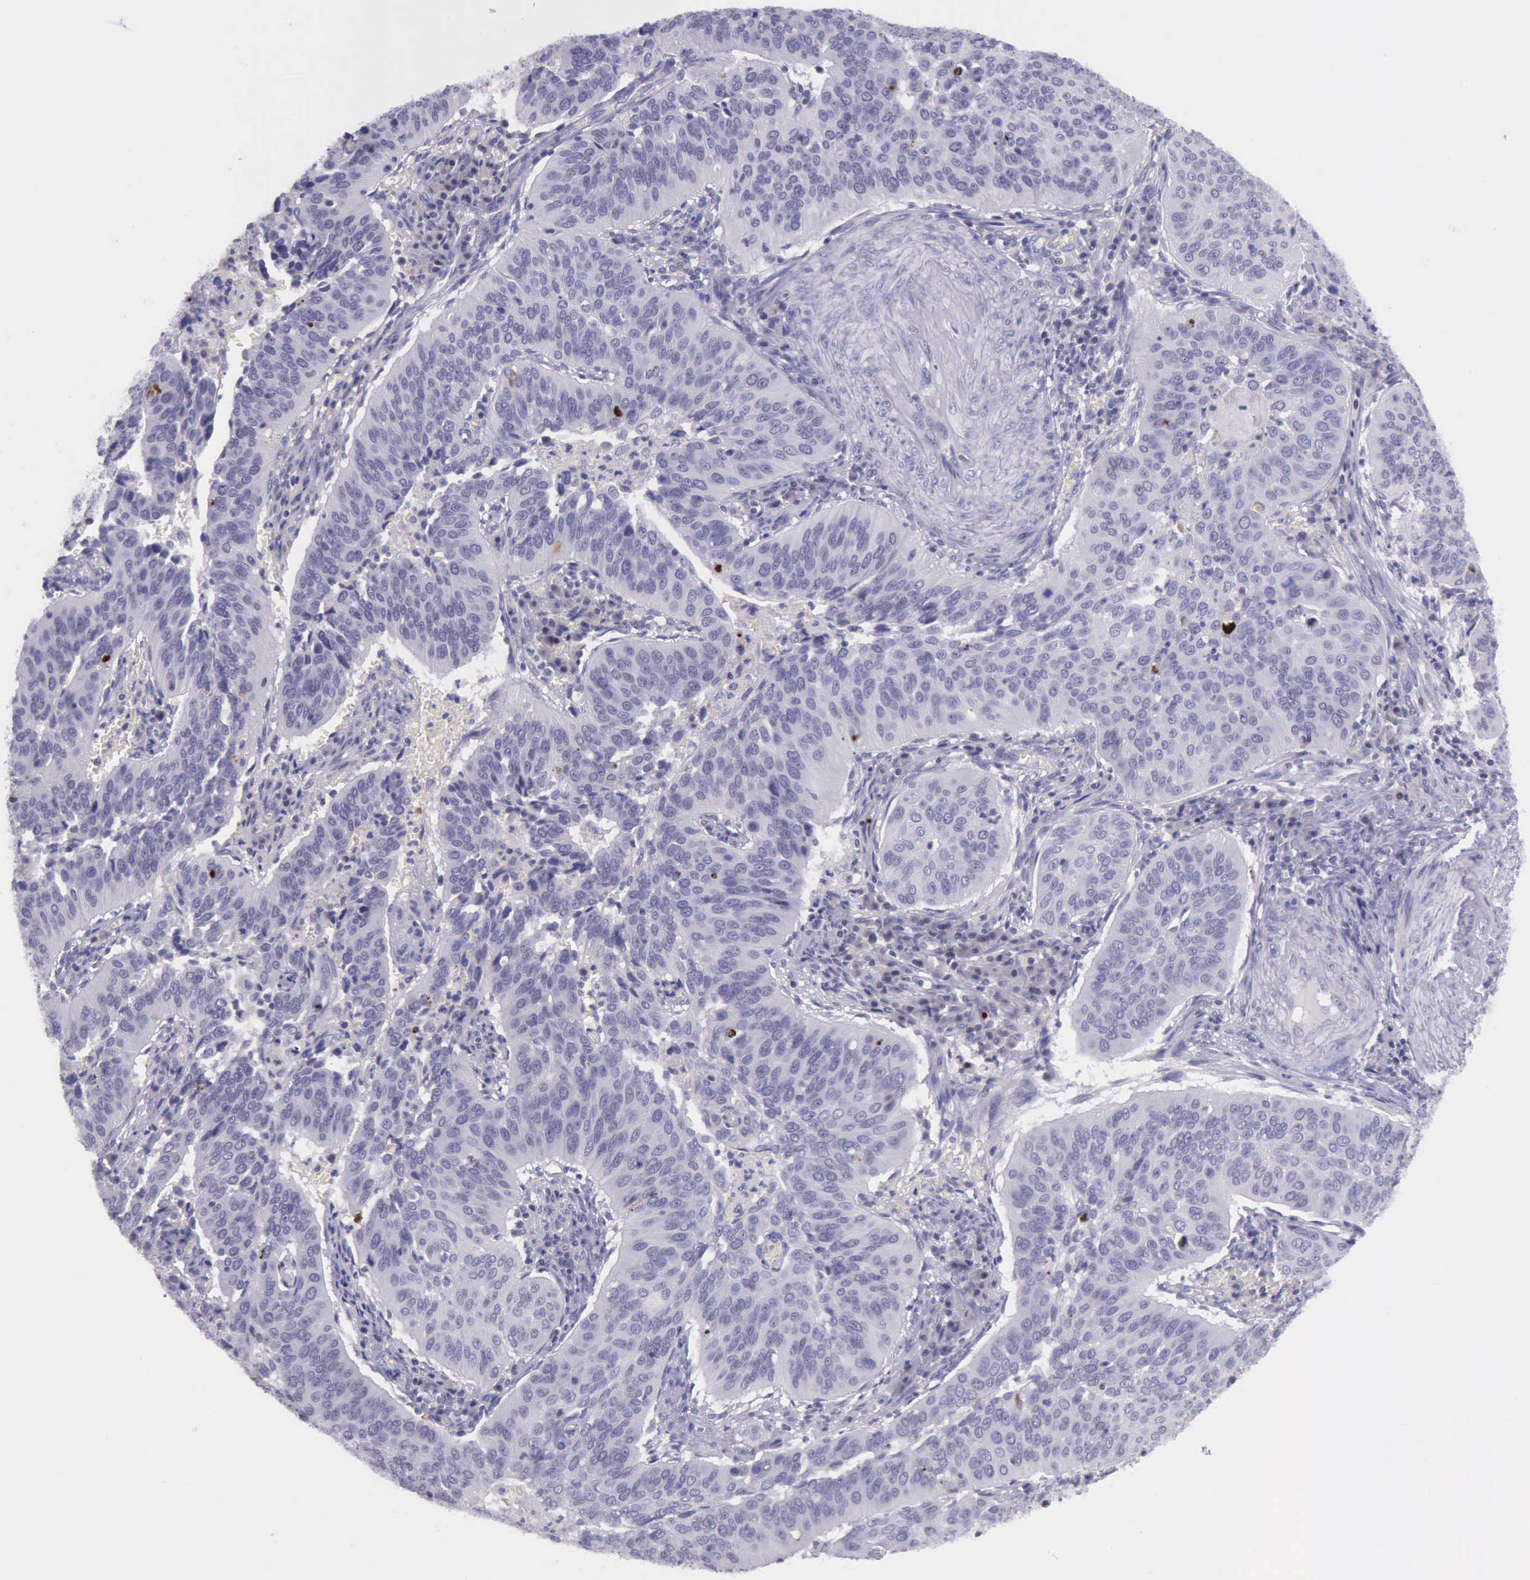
{"staining": {"intensity": "strong", "quantity": "<25%", "location": "nuclear"}, "tissue": "cervical cancer", "cell_type": "Tumor cells", "image_type": "cancer", "snomed": [{"axis": "morphology", "description": "Squamous cell carcinoma, NOS"}, {"axis": "topography", "description": "Cervix"}], "caption": "Protein staining of cervical cancer tissue shows strong nuclear expression in approximately <25% of tumor cells. (DAB (3,3'-diaminobenzidine) IHC, brown staining for protein, blue staining for nuclei).", "gene": "PARP1", "patient": {"sex": "female", "age": 39}}